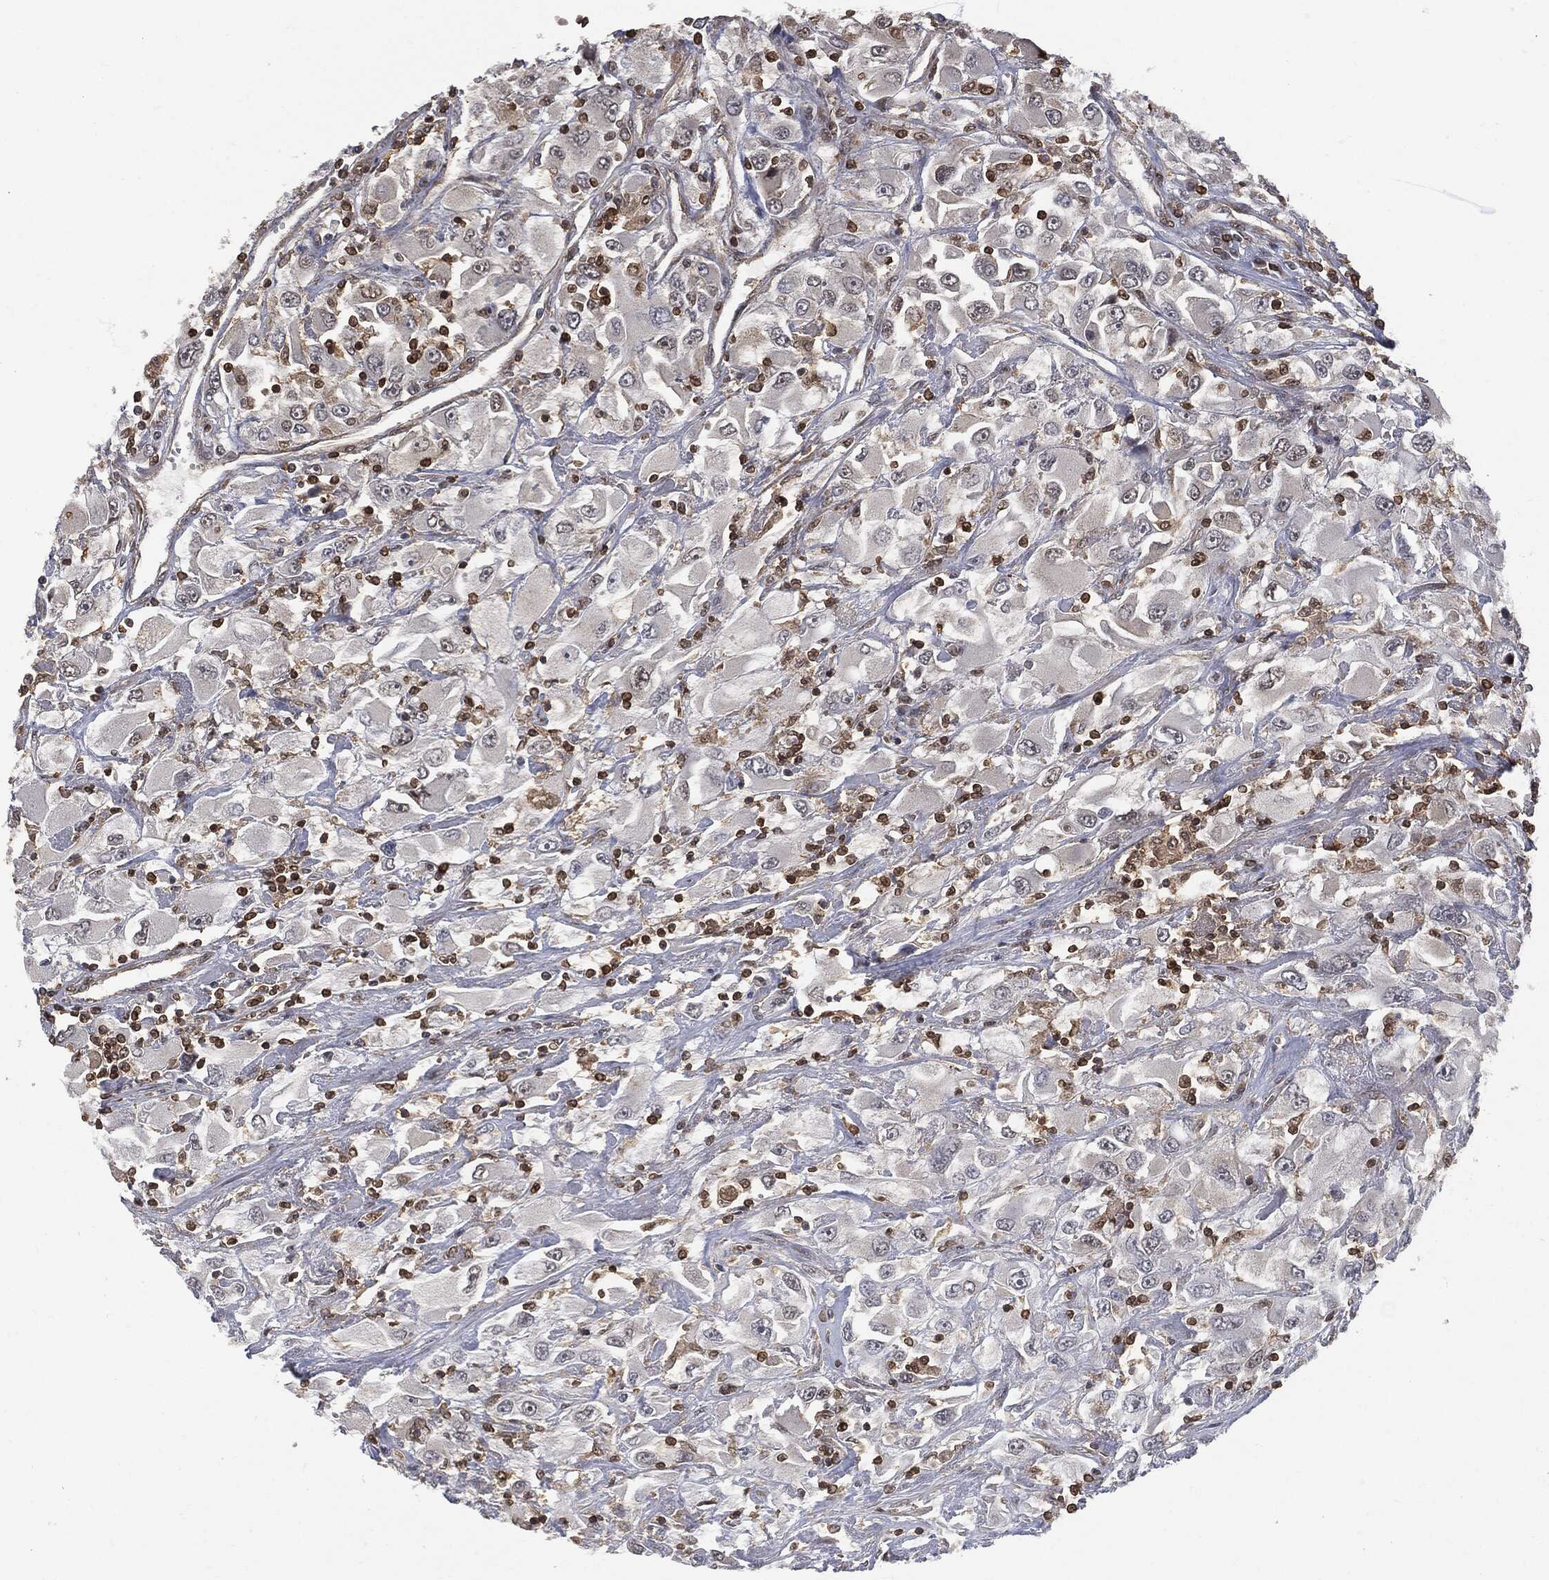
{"staining": {"intensity": "moderate", "quantity": "<25%", "location": "cytoplasmic/membranous"}, "tissue": "renal cancer", "cell_type": "Tumor cells", "image_type": "cancer", "snomed": [{"axis": "morphology", "description": "Adenocarcinoma, NOS"}, {"axis": "topography", "description": "Kidney"}], "caption": "This is an image of immunohistochemistry staining of renal adenocarcinoma, which shows moderate staining in the cytoplasmic/membranous of tumor cells.", "gene": "PSMB10", "patient": {"sex": "female", "age": 52}}